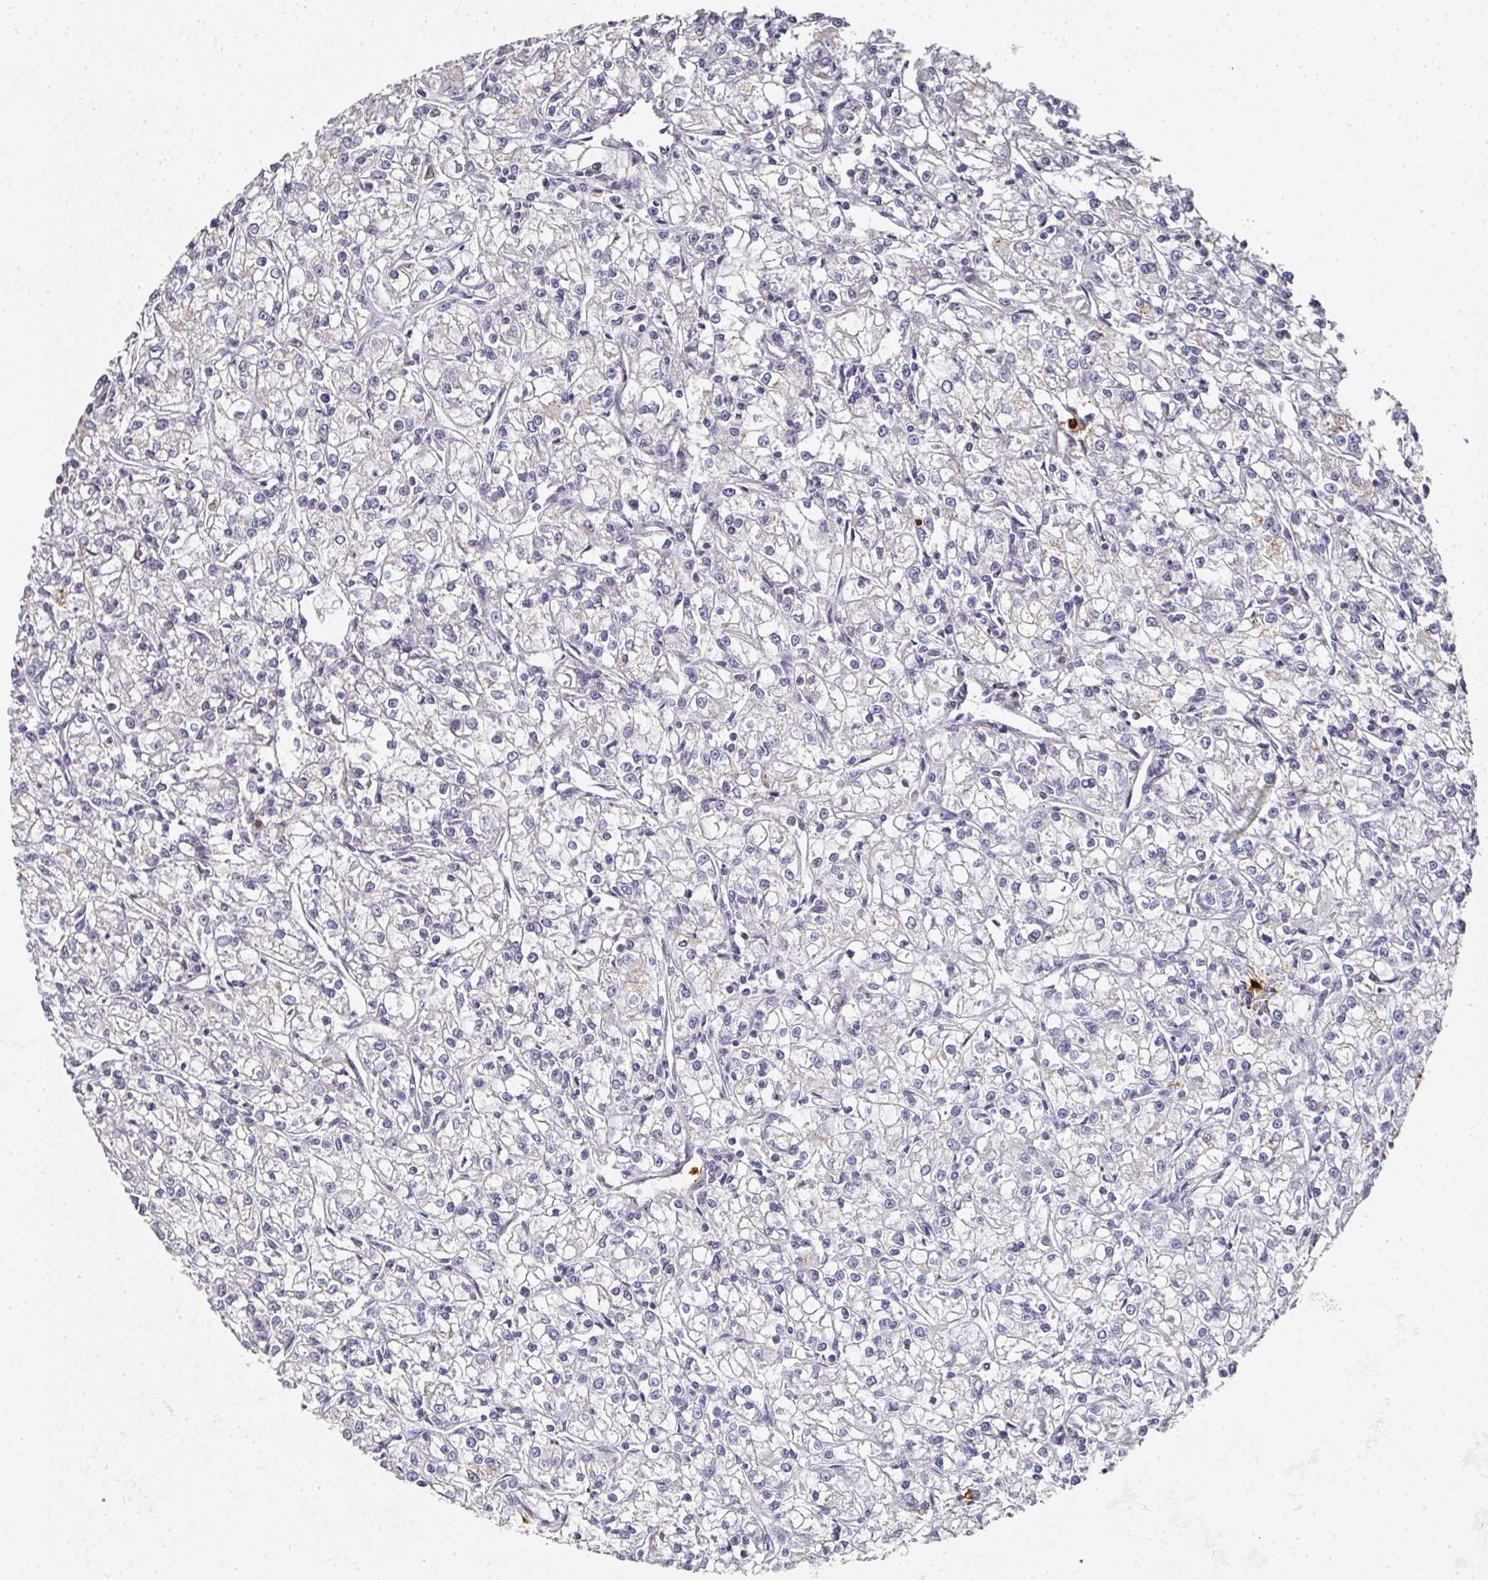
{"staining": {"intensity": "negative", "quantity": "none", "location": "none"}, "tissue": "renal cancer", "cell_type": "Tumor cells", "image_type": "cancer", "snomed": [{"axis": "morphology", "description": "Adenocarcinoma, NOS"}, {"axis": "topography", "description": "Kidney"}], "caption": "Immunohistochemistry of renal adenocarcinoma reveals no expression in tumor cells.", "gene": "CAMP", "patient": {"sex": "female", "age": 59}}